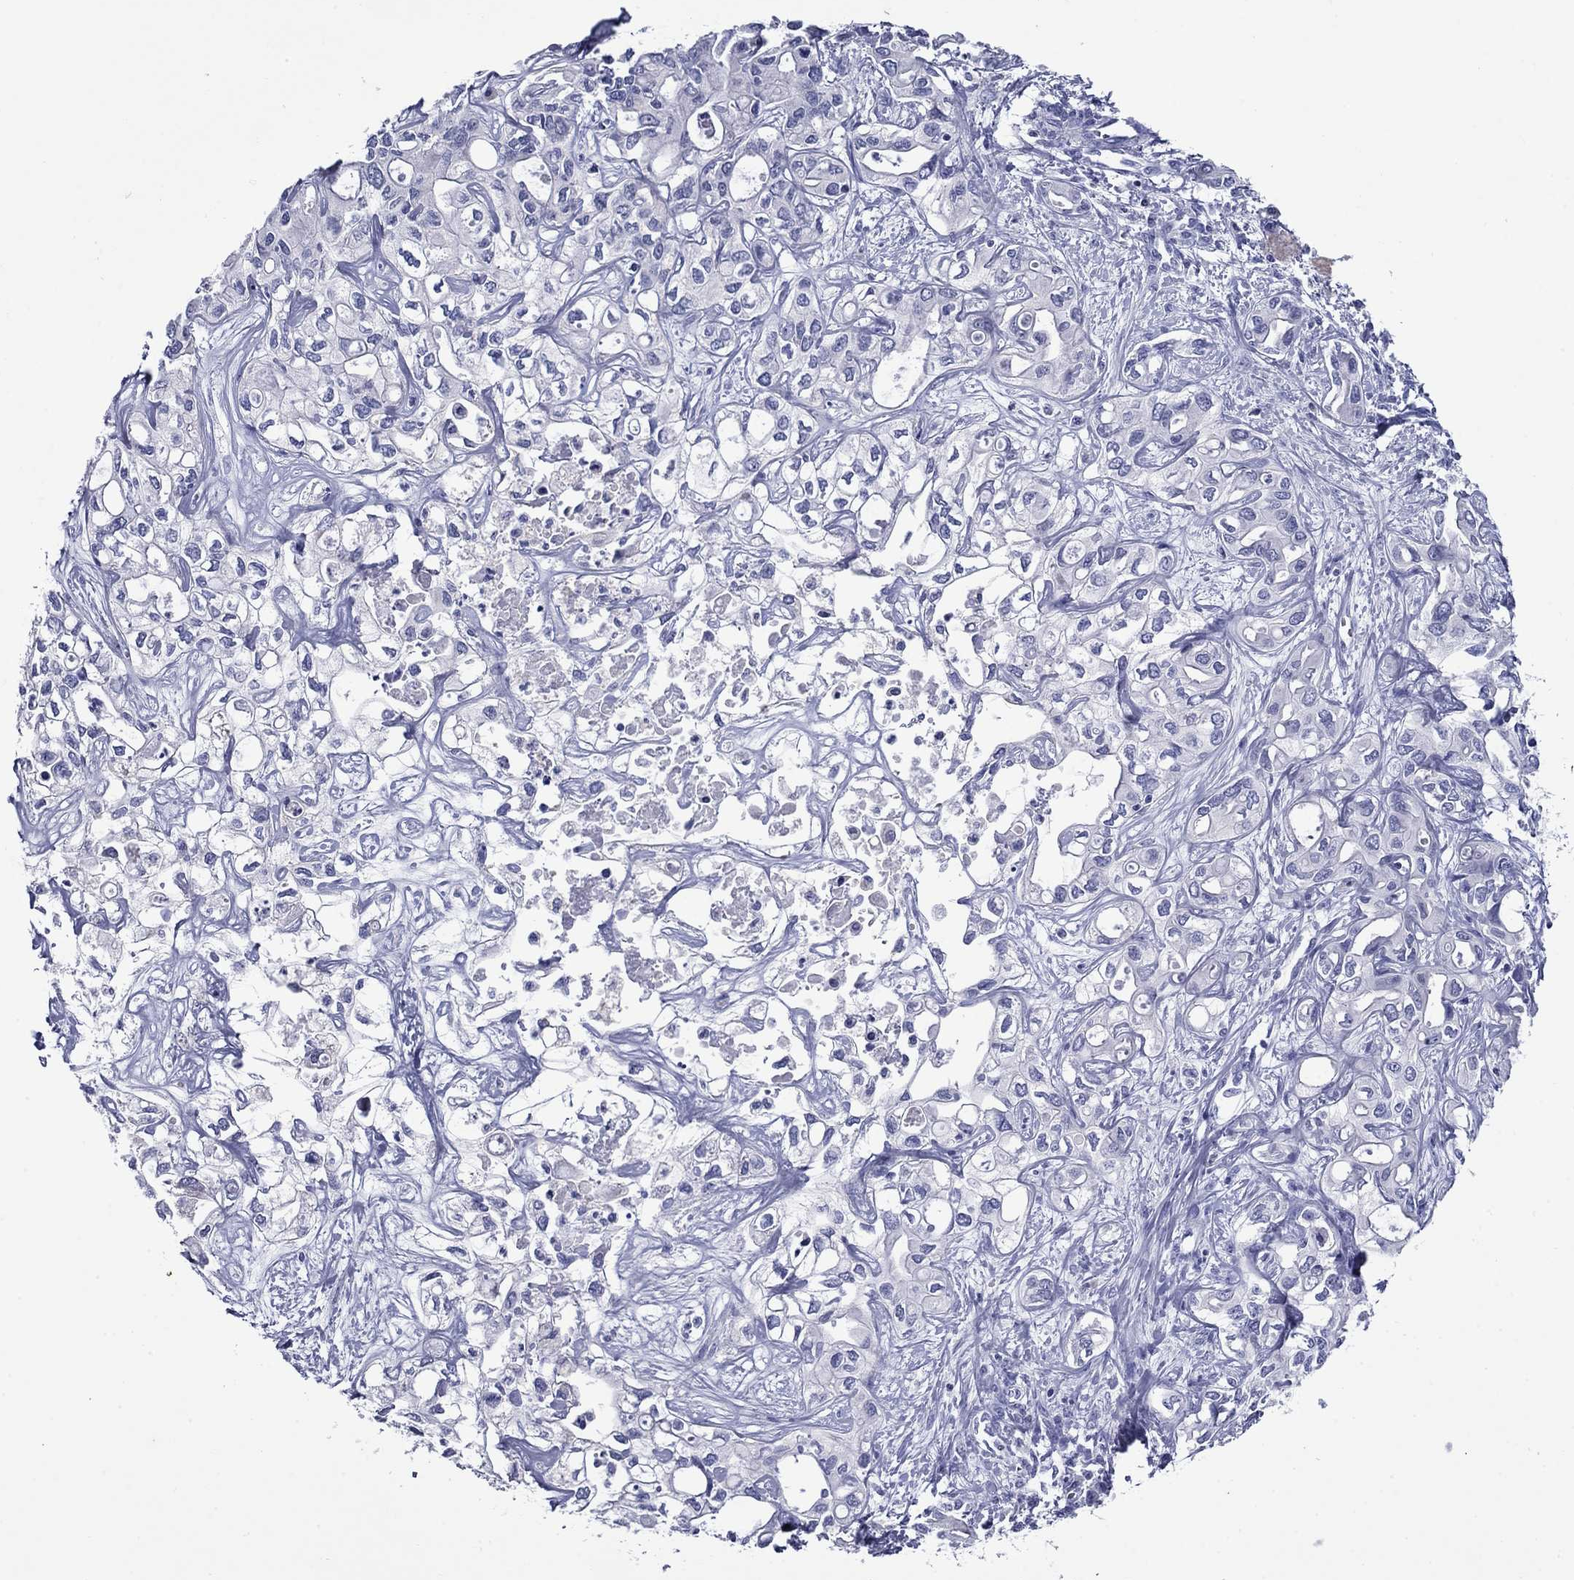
{"staining": {"intensity": "negative", "quantity": "none", "location": "none"}, "tissue": "liver cancer", "cell_type": "Tumor cells", "image_type": "cancer", "snomed": [{"axis": "morphology", "description": "Cholangiocarcinoma"}, {"axis": "topography", "description": "Liver"}], "caption": "DAB (3,3'-diaminobenzidine) immunohistochemical staining of liver cancer exhibits no significant expression in tumor cells. (Brightfield microscopy of DAB immunohistochemistry at high magnification).", "gene": "GIP", "patient": {"sex": "female", "age": 64}}